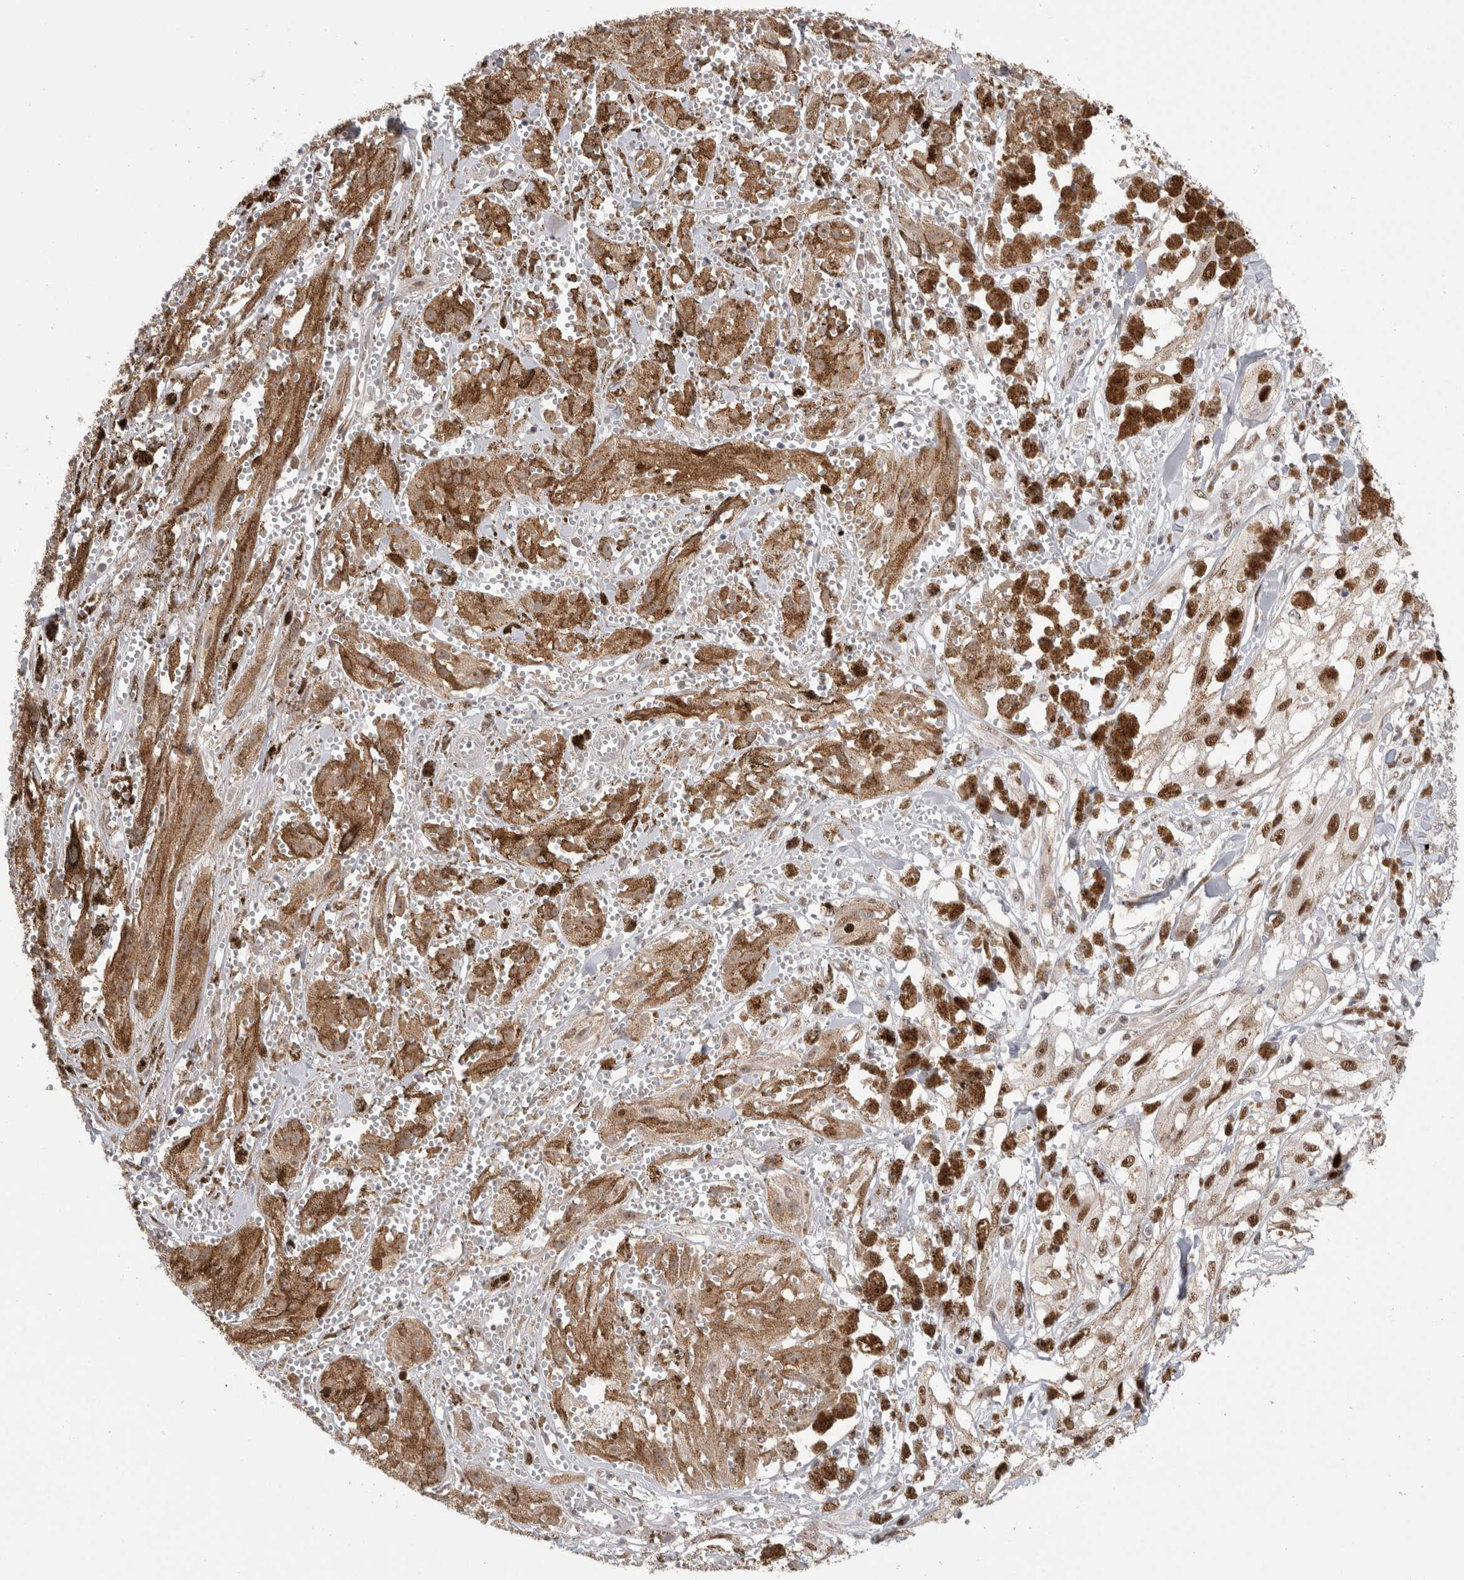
{"staining": {"intensity": "moderate", "quantity": ">75%", "location": "nuclear"}, "tissue": "melanoma", "cell_type": "Tumor cells", "image_type": "cancer", "snomed": [{"axis": "morphology", "description": "Malignant melanoma, NOS"}, {"axis": "topography", "description": "Skin"}], "caption": "Malignant melanoma stained with immunohistochemistry demonstrates moderate nuclear positivity in approximately >75% of tumor cells.", "gene": "ZNF24", "patient": {"sex": "male", "age": 88}}